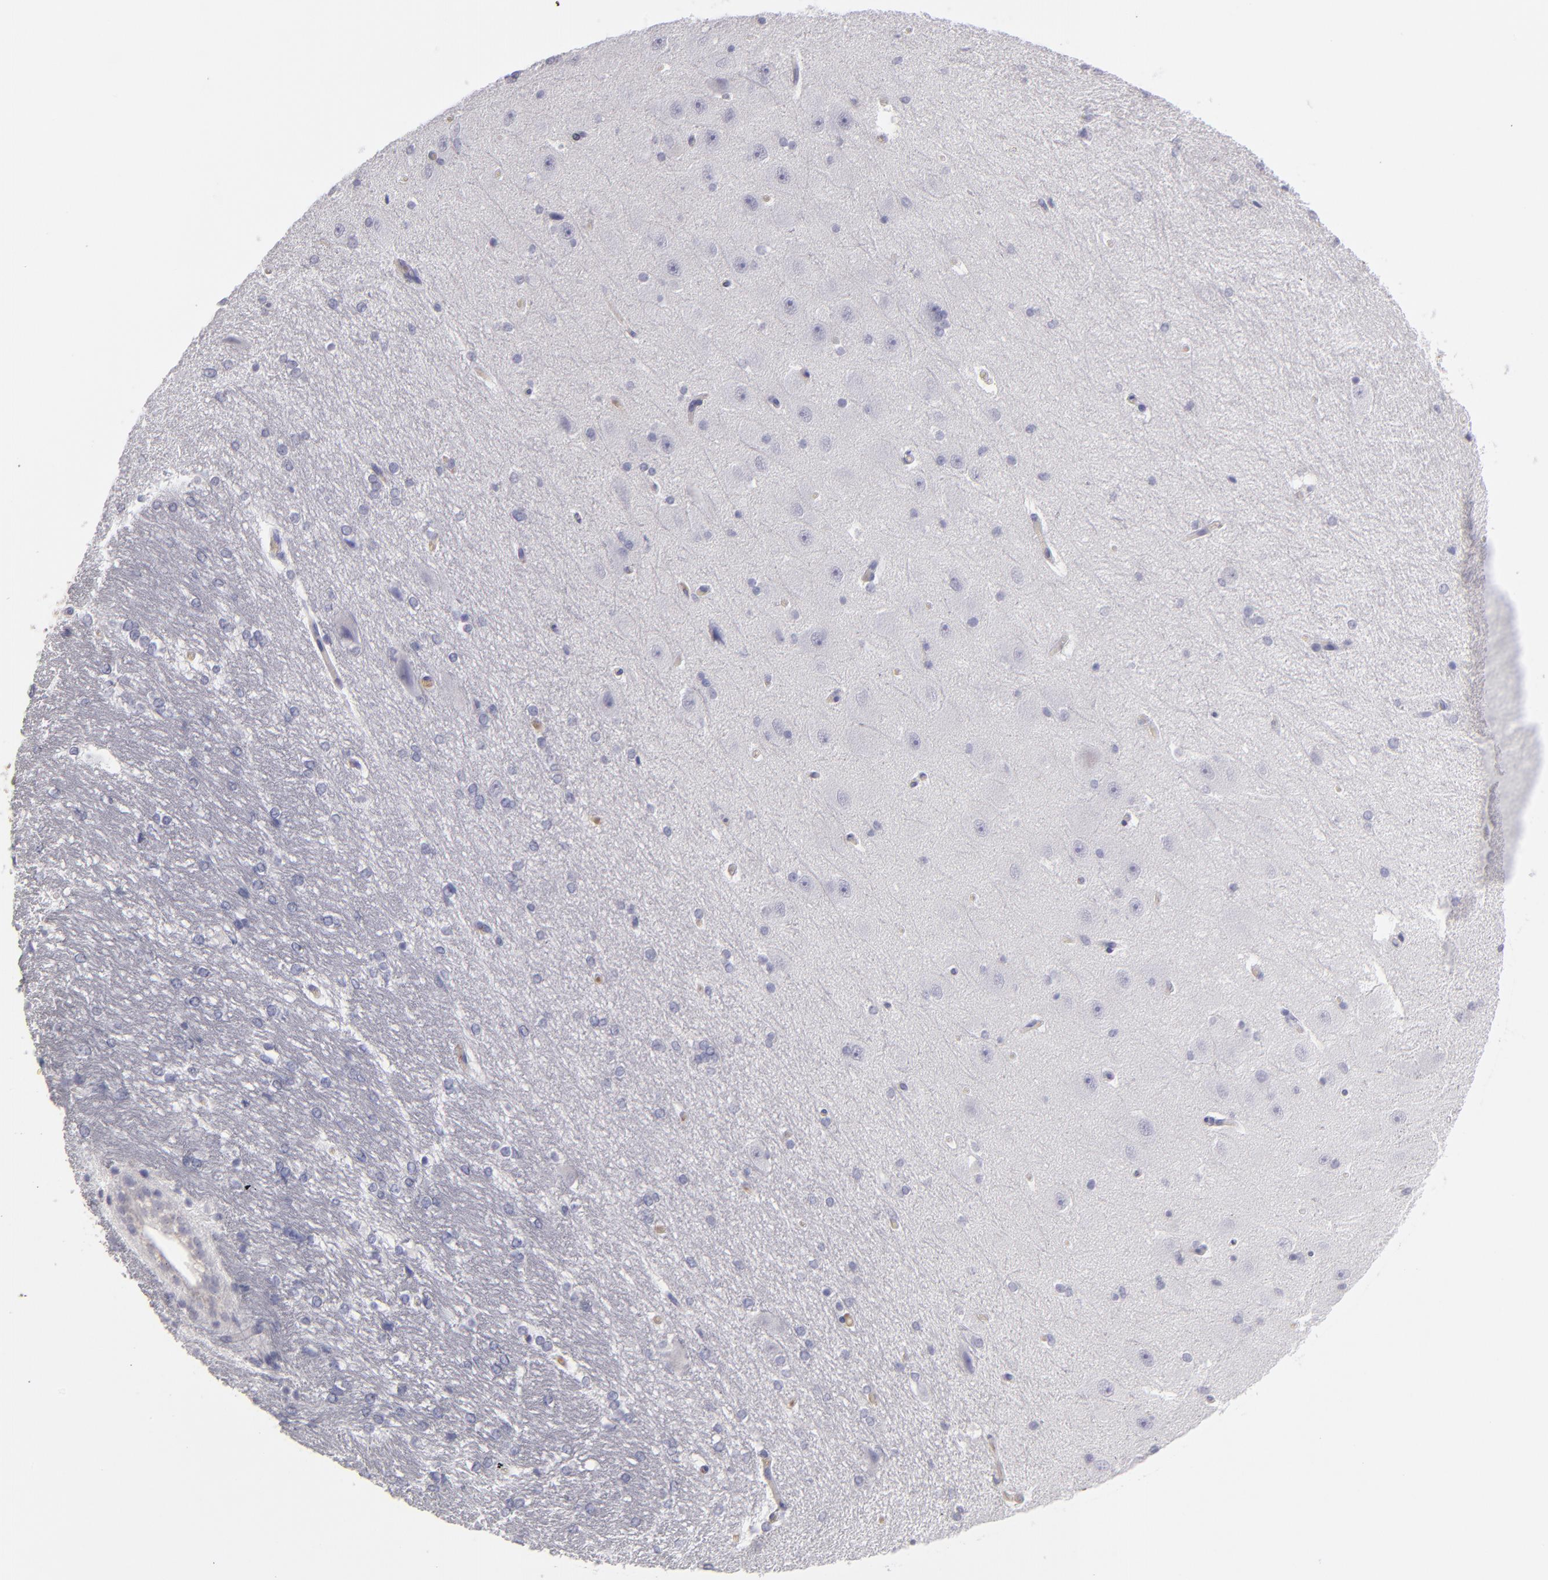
{"staining": {"intensity": "negative", "quantity": "none", "location": "none"}, "tissue": "hippocampus", "cell_type": "Glial cells", "image_type": "normal", "snomed": [{"axis": "morphology", "description": "Normal tissue, NOS"}, {"axis": "topography", "description": "Hippocampus"}], "caption": "DAB immunohistochemical staining of benign human hippocampus demonstrates no significant staining in glial cells.", "gene": "SERPINA1", "patient": {"sex": "female", "age": 19}}